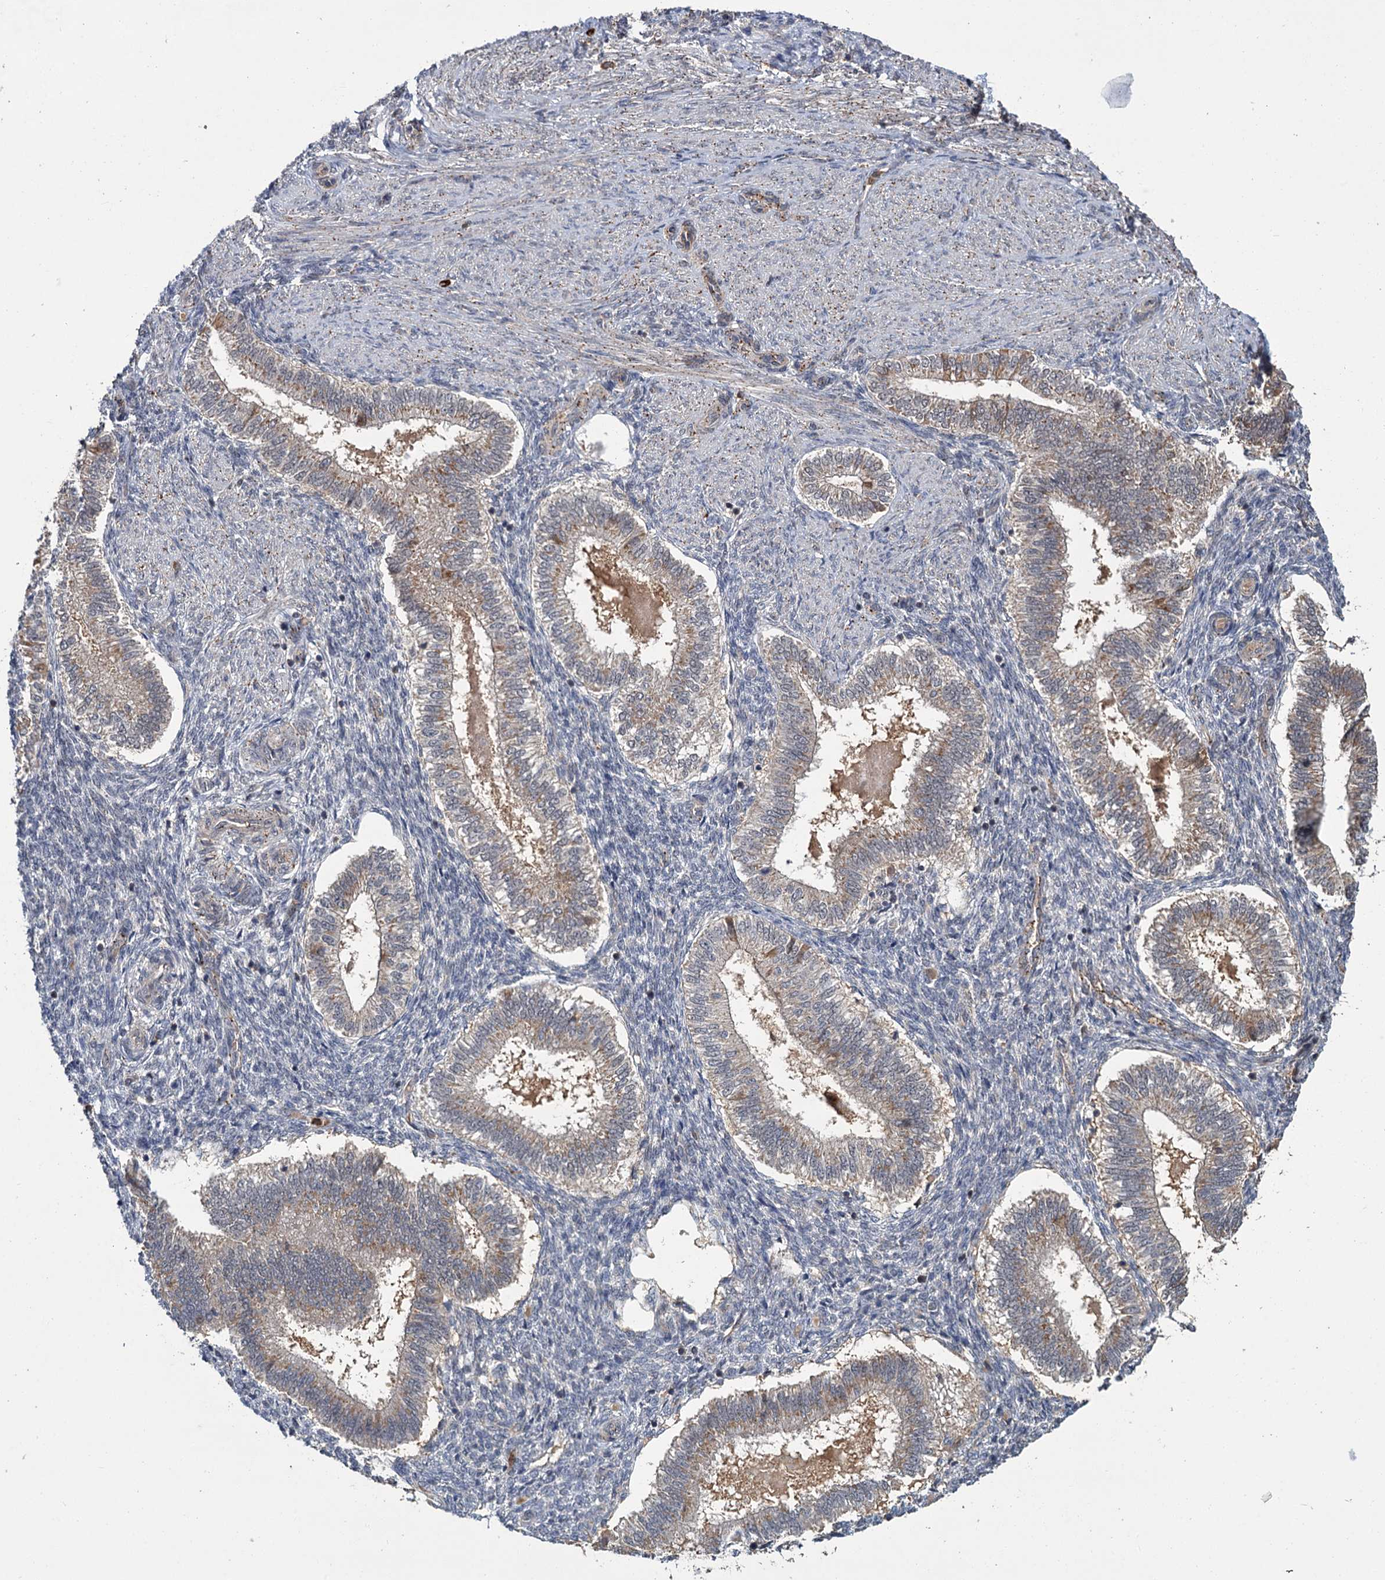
{"staining": {"intensity": "moderate", "quantity": "<25%", "location": "cytoplasmic/membranous,nuclear"}, "tissue": "endometrium", "cell_type": "Cells in endometrial stroma", "image_type": "normal", "snomed": [{"axis": "morphology", "description": "Normal tissue, NOS"}, {"axis": "topography", "description": "Endometrium"}], "caption": "High-magnification brightfield microscopy of benign endometrium stained with DAB (brown) and counterstained with hematoxylin (blue). cells in endometrial stroma exhibit moderate cytoplasmic/membranous,nuclear staining is appreciated in about<25% of cells. (DAB IHC, brown staining for protein, blue staining for nuclei).", "gene": "KANSL2", "patient": {"sex": "female", "age": 25}}